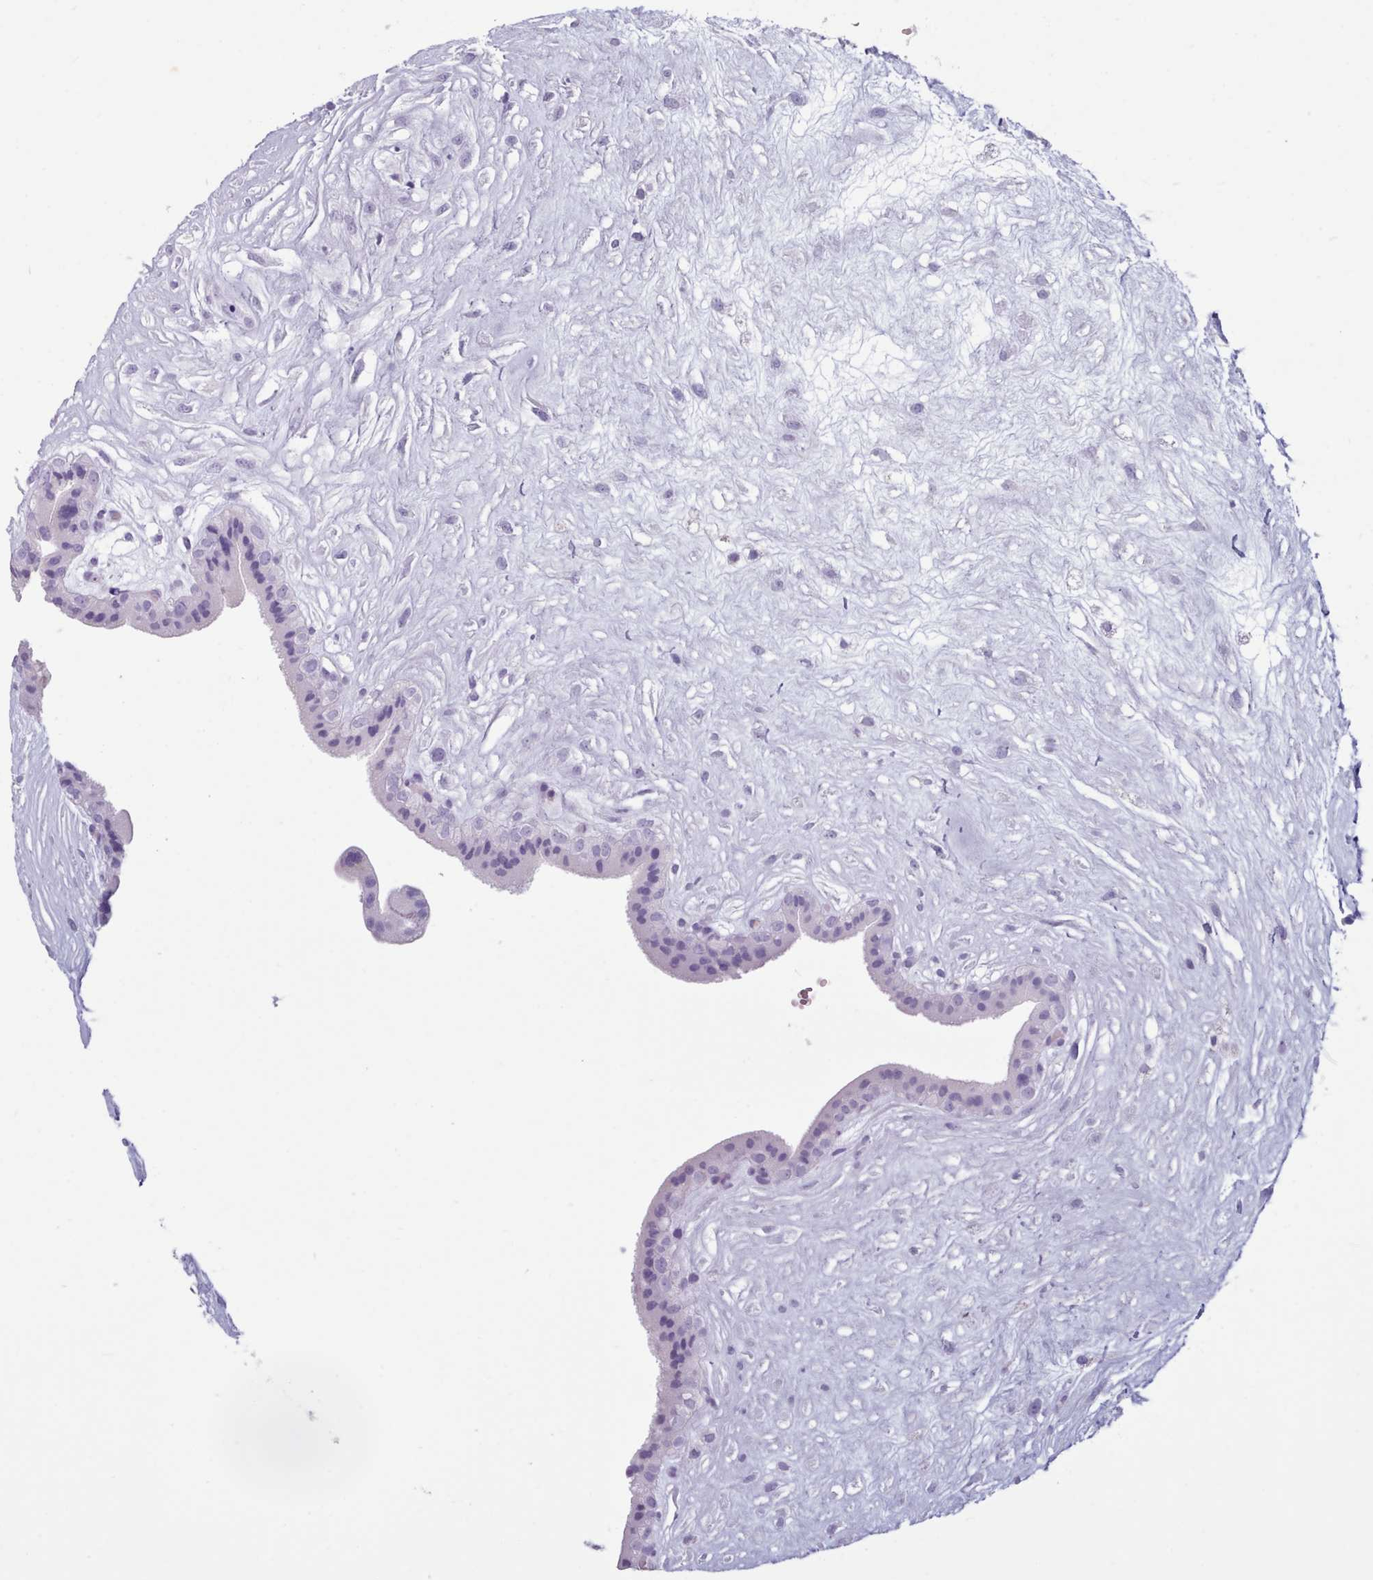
{"staining": {"intensity": "negative", "quantity": "none", "location": "none"}, "tissue": "placenta", "cell_type": "Trophoblastic cells", "image_type": "normal", "snomed": [{"axis": "morphology", "description": "Normal tissue, NOS"}, {"axis": "topography", "description": "Placenta"}], "caption": "DAB immunohistochemical staining of normal human placenta exhibits no significant staining in trophoblastic cells.", "gene": "ZNF43", "patient": {"sex": "female", "age": 18}}